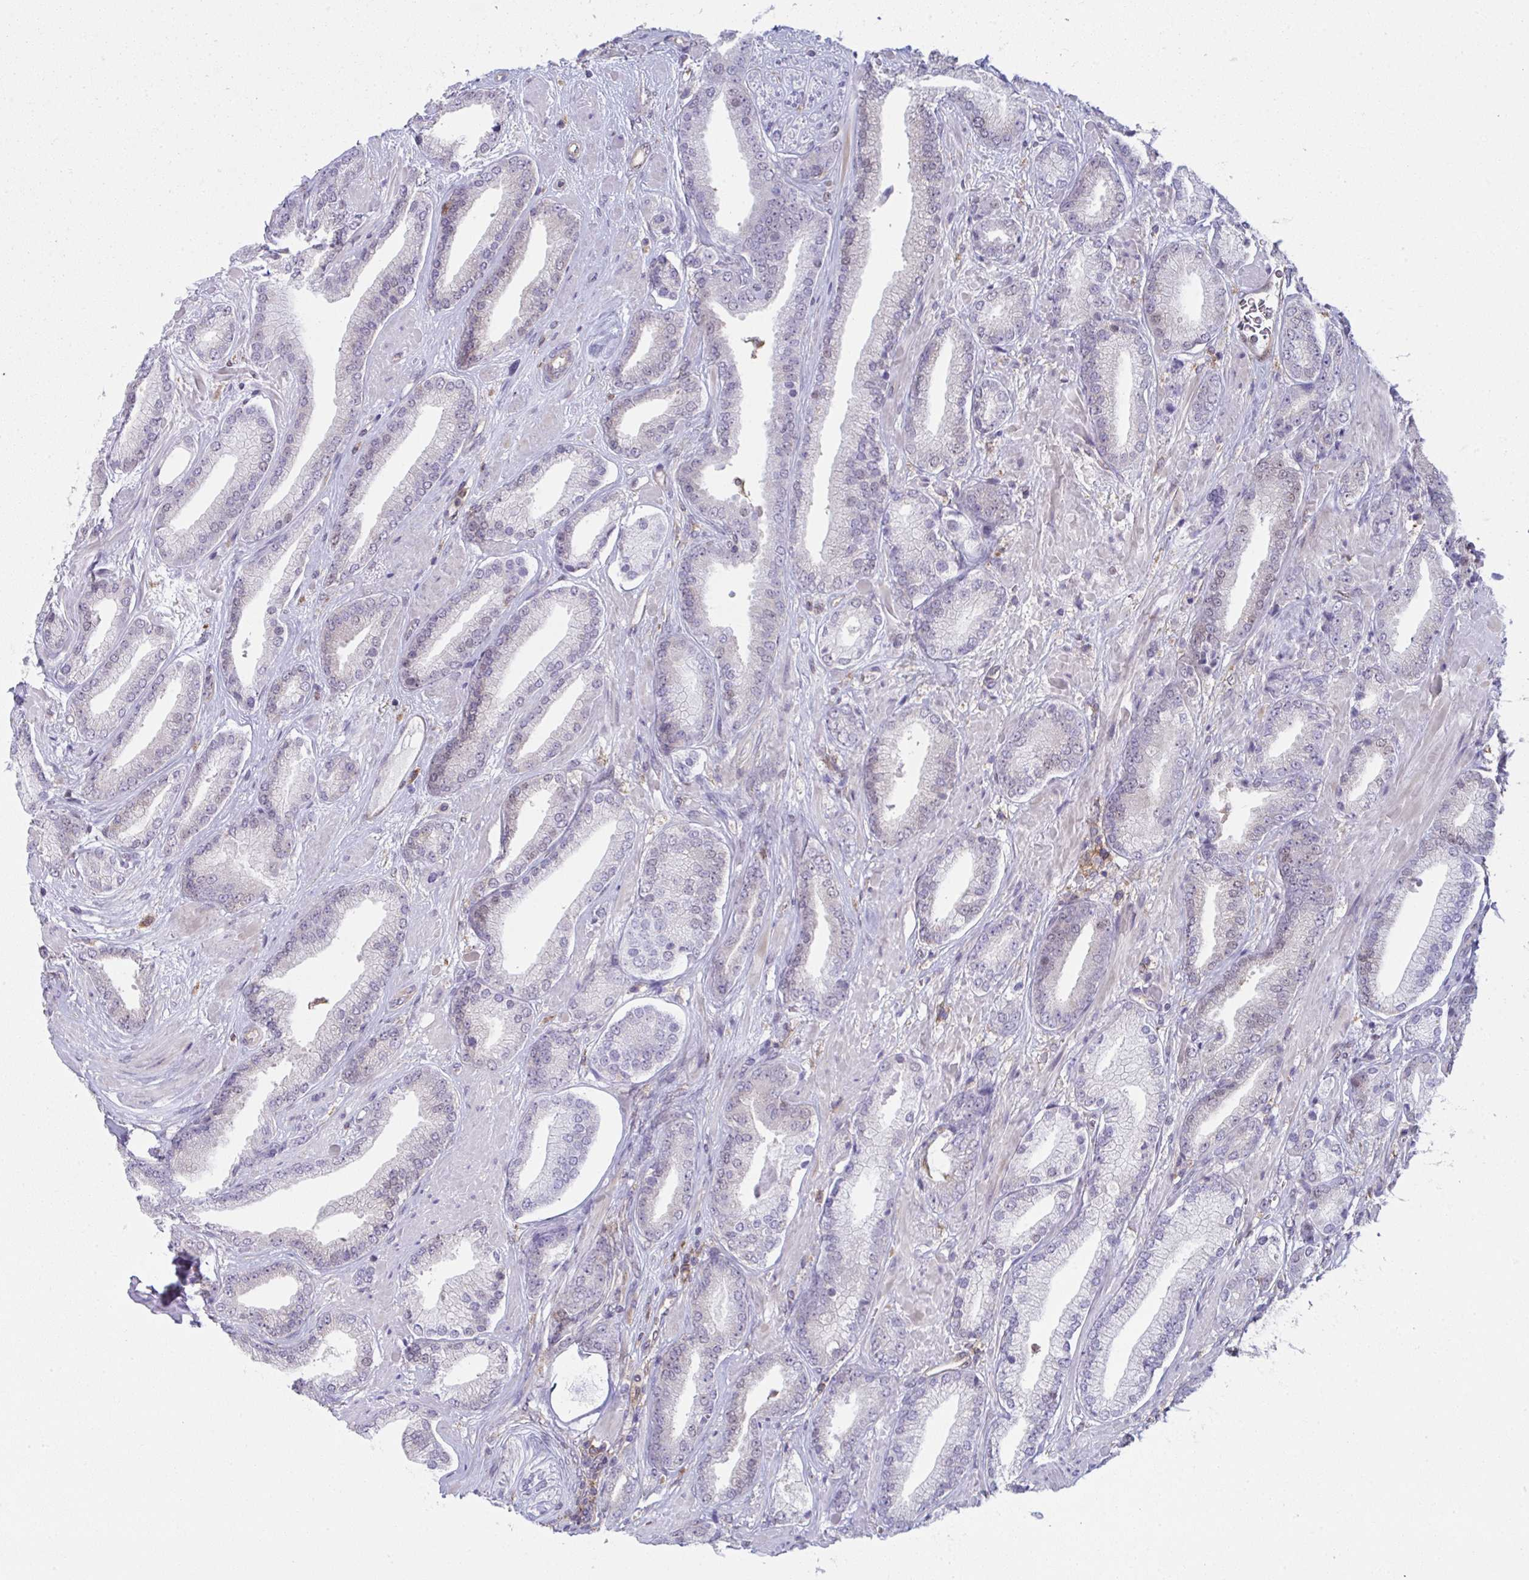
{"staining": {"intensity": "negative", "quantity": "none", "location": "none"}, "tissue": "prostate cancer", "cell_type": "Tumor cells", "image_type": "cancer", "snomed": [{"axis": "morphology", "description": "Adenocarcinoma, High grade"}, {"axis": "topography", "description": "Prostate"}], "caption": "The immunohistochemistry photomicrograph has no significant positivity in tumor cells of high-grade adenocarcinoma (prostate) tissue.", "gene": "ALDH16A1", "patient": {"sex": "male", "age": 56}}